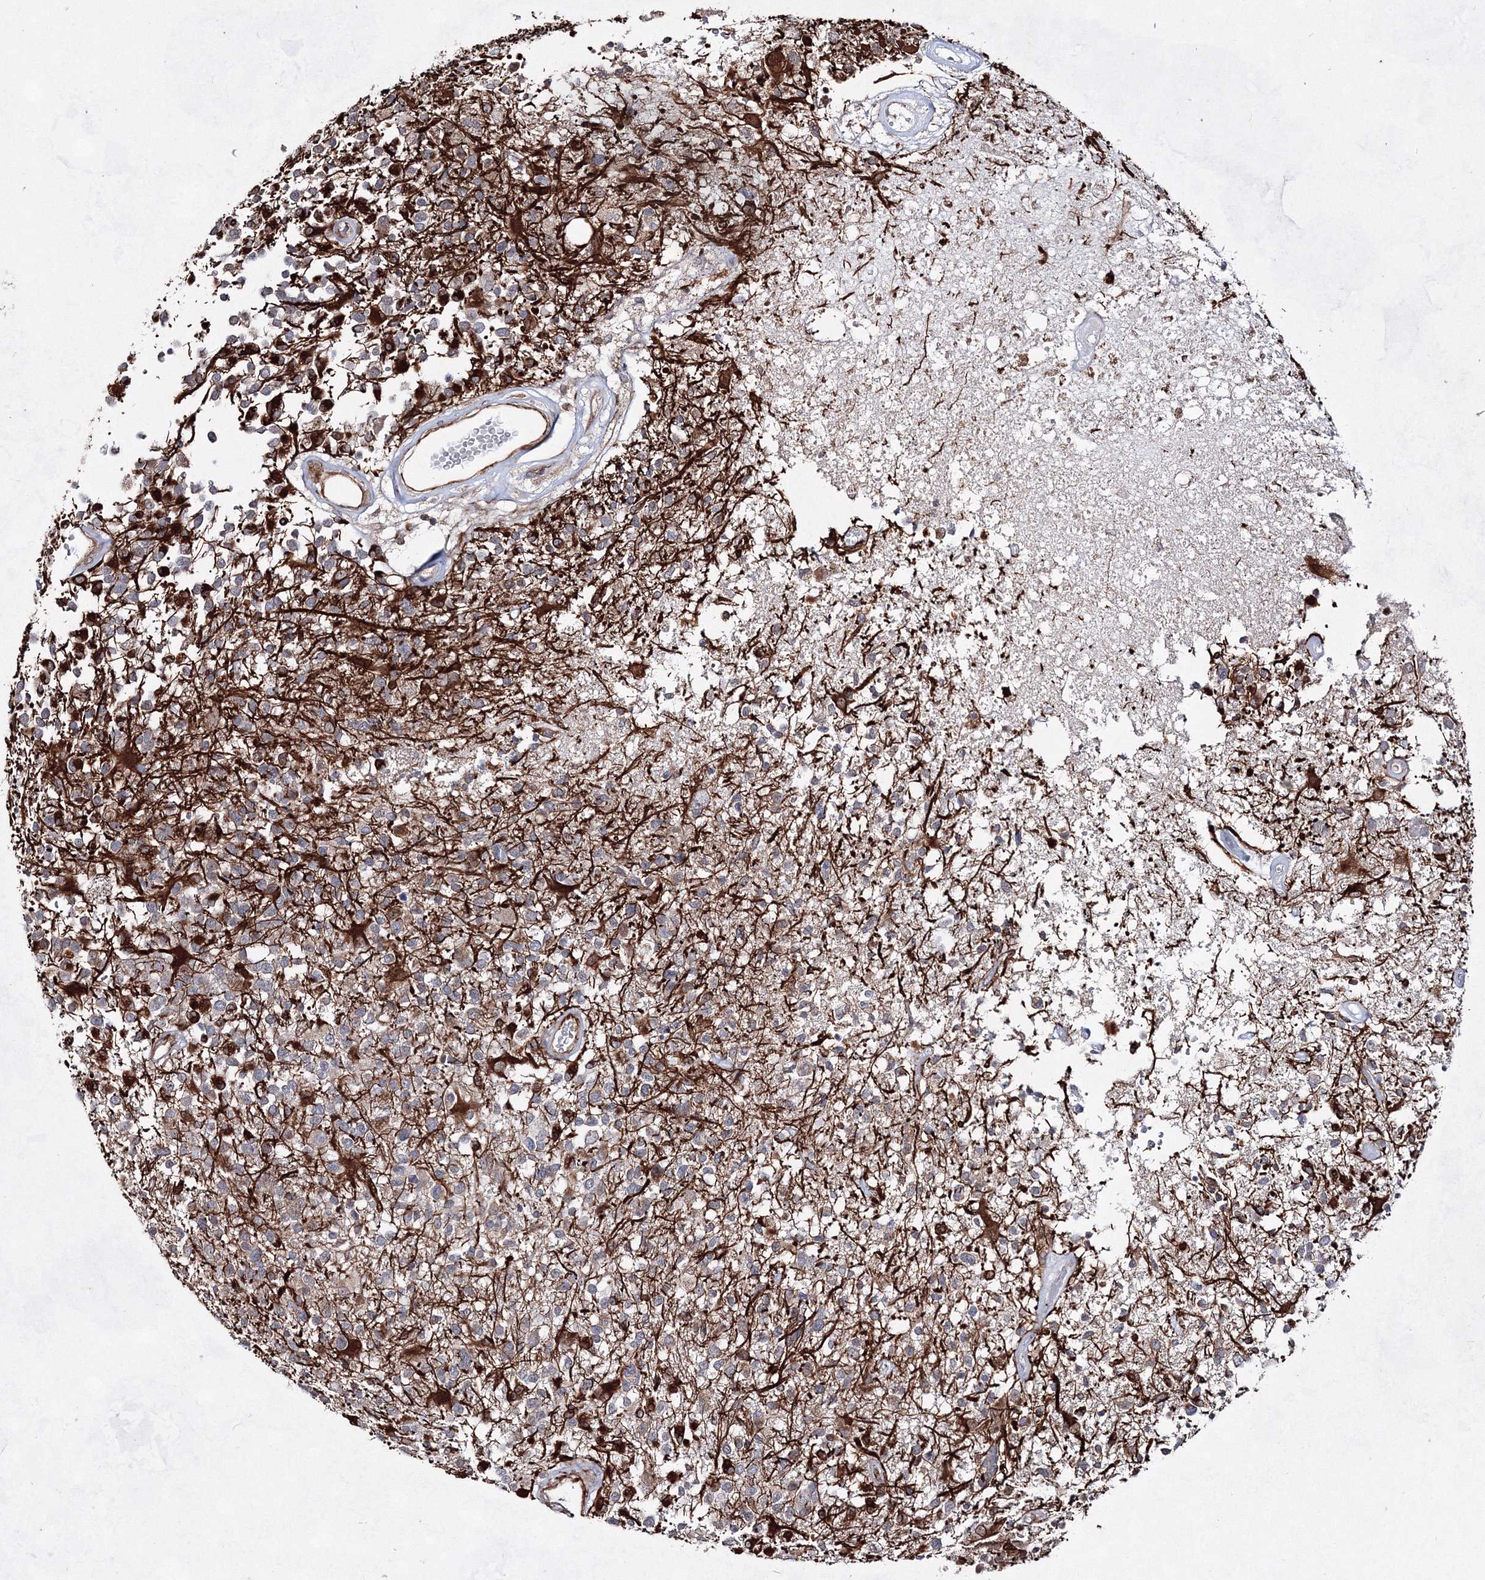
{"staining": {"intensity": "negative", "quantity": "none", "location": "none"}, "tissue": "glioma", "cell_type": "Tumor cells", "image_type": "cancer", "snomed": [{"axis": "morphology", "description": "Glioma, malignant, High grade"}, {"axis": "morphology", "description": "Glioblastoma, NOS"}, {"axis": "topography", "description": "Brain"}], "caption": "Protein analysis of glioma demonstrates no significant positivity in tumor cells.", "gene": "SNIP1", "patient": {"sex": "male", "age": 60}}